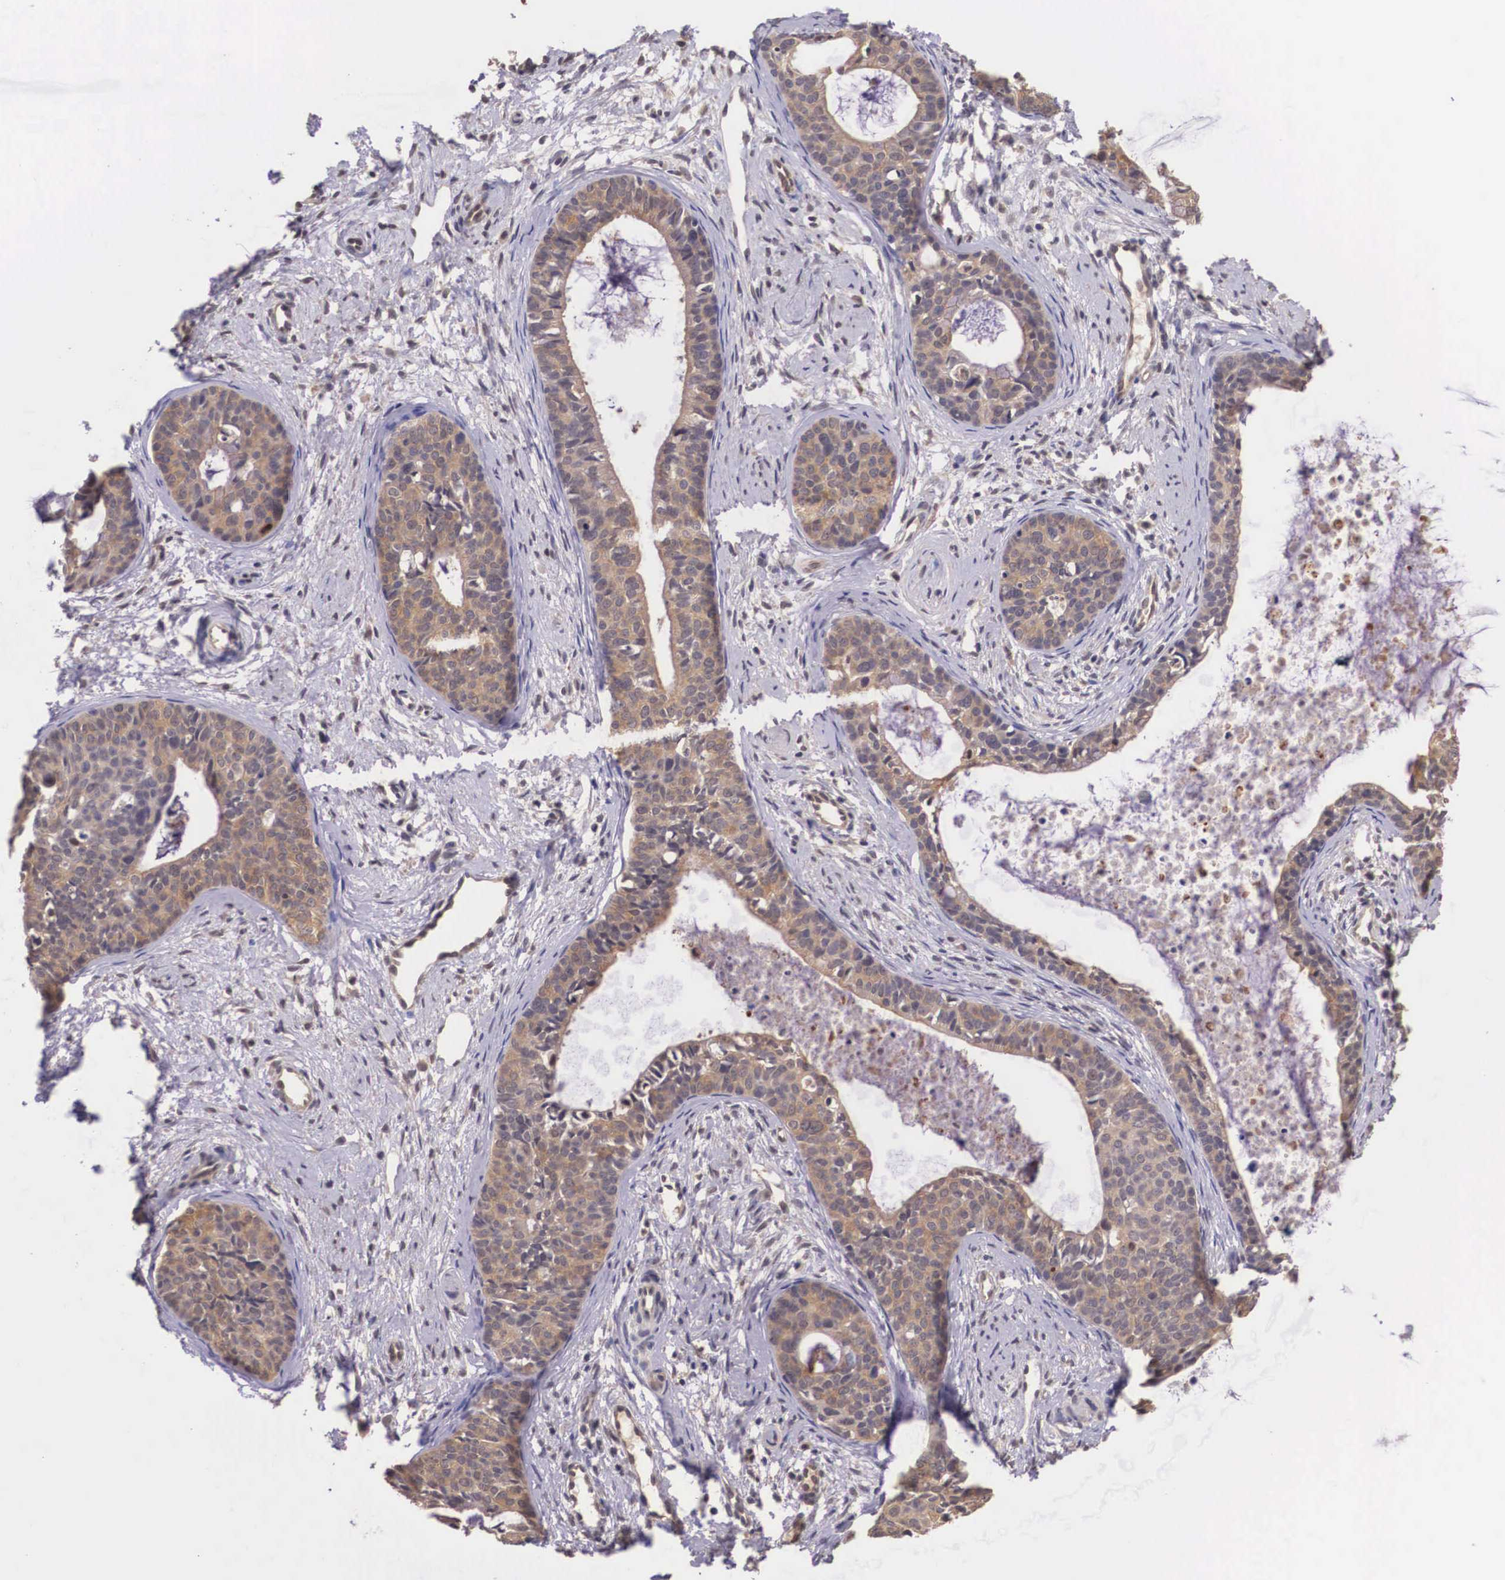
{"staining": {"intensity": "moderate", "quantity": ">75%", "location": "cytoplasmic/membranous"}, "tissue": "cervical cancer", "cell_type": "Tumor cells", "image_type": "cancer", "snomed": [{"axis": "morphology", "description": "Squamous cell carcinoma, NOS"}, {"axis": "topography", "description": "Cervix"}], "caption": "Cervical cancer tissue reveals moderate cytoplasmic/membranous expression in about >75% of tumor cells (DAB (3,3'-diaminobenzidine) IHC with brightfield microscopy, high magnification).", "gene": "VASH1", "patient": {"sex": "female", "age": 34}}